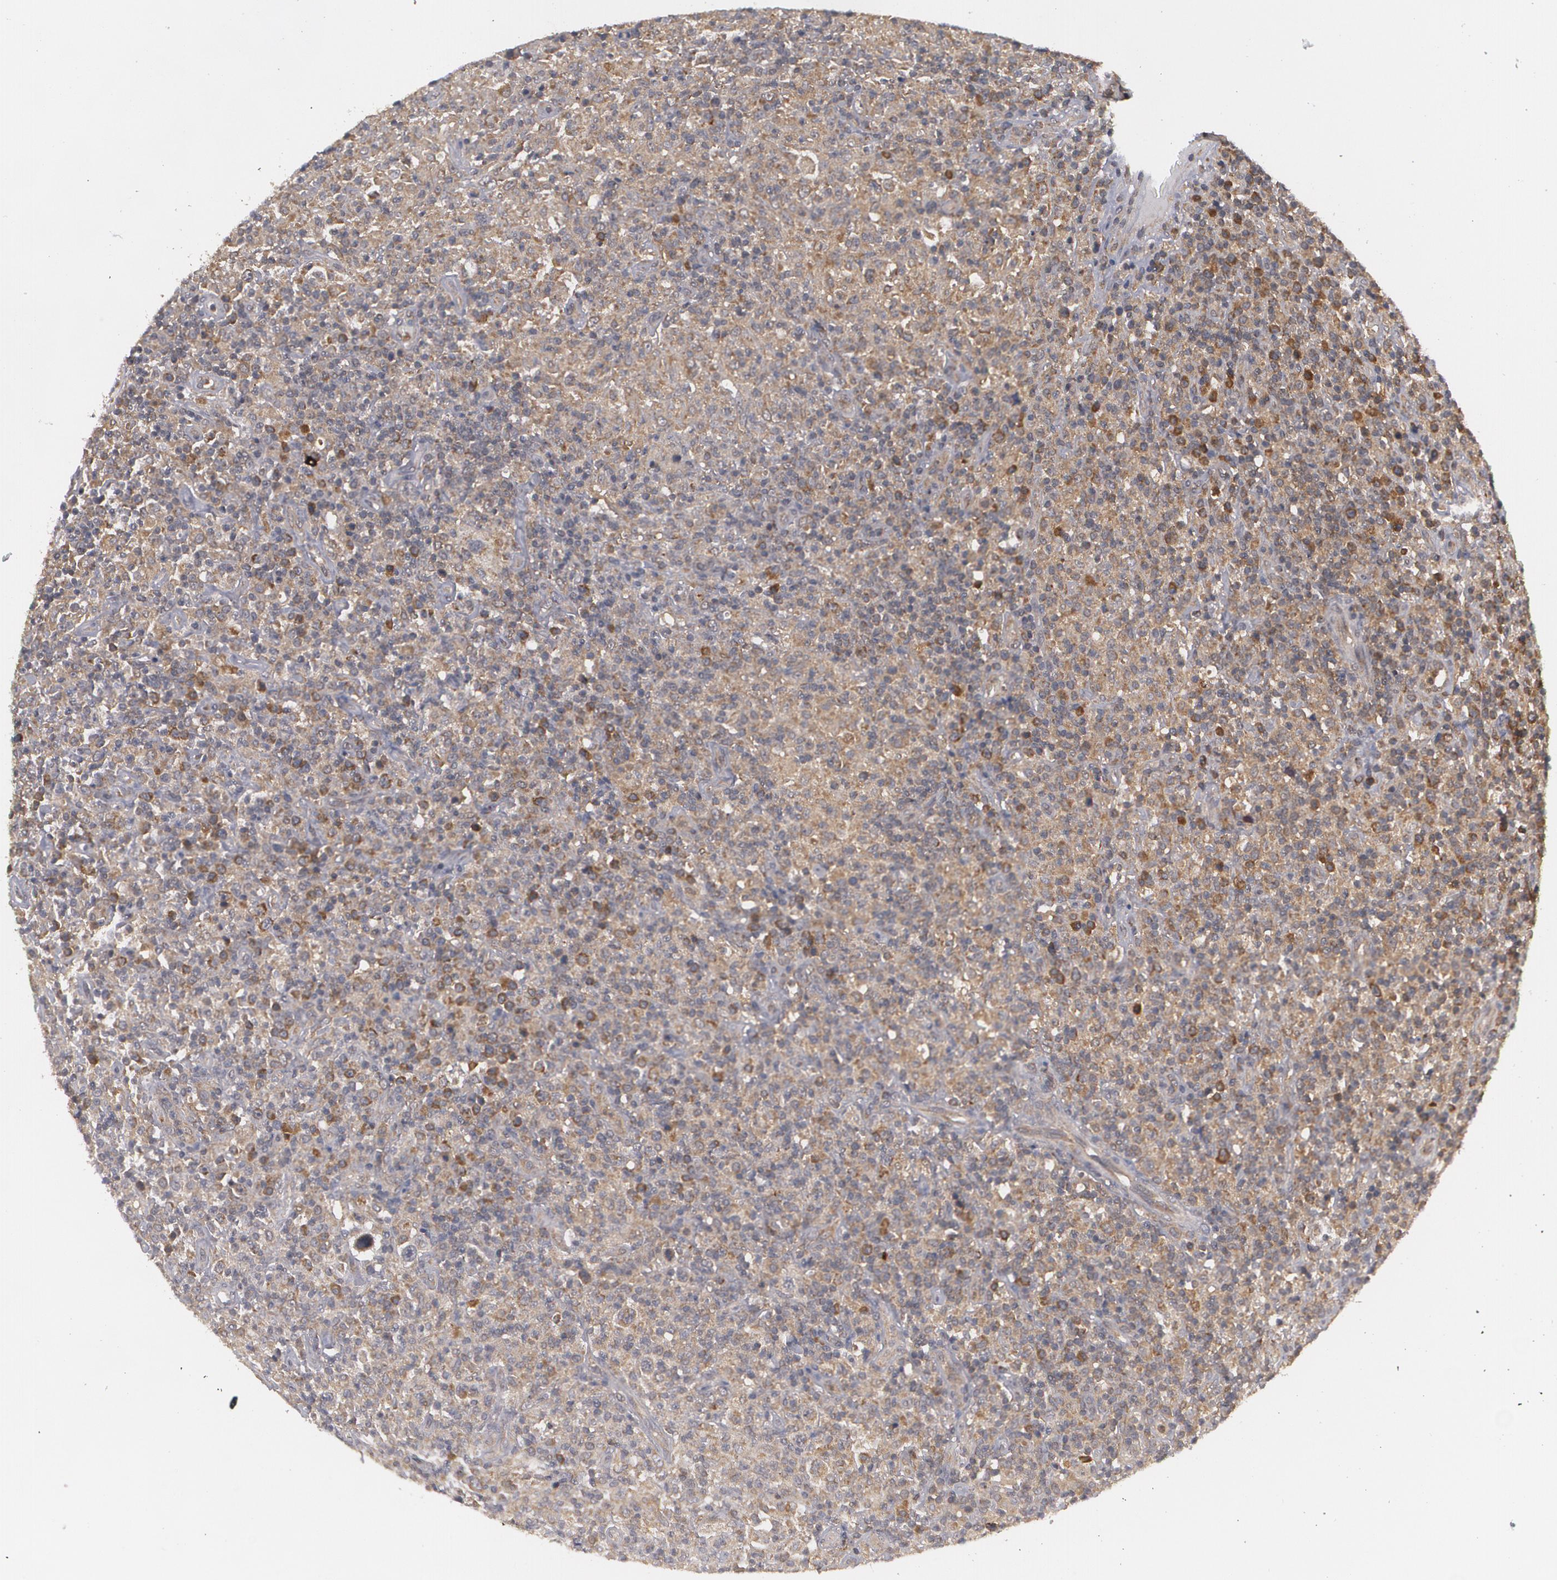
{"staining": {"intensity": "moderate", "quantity": "<25%", "location": "cytoplasmic/membranous"}, "tissue": "lymphoma", "cell_type": "Tumor cells", "image_type": "cancer", "snomed": [{"axis": "morphology", "description": "Hodgkin's disease, NOS"}, {"axis": "topography", "description": "Lymph node"}], "caption": "This is an image of IHC staining of Hodgkin's disease, which shows moderate positivity in the cytoplasmic/membranous of tumor cells.", "gene": "BMP6", "patient": {"sex": "male", "age": 65}}